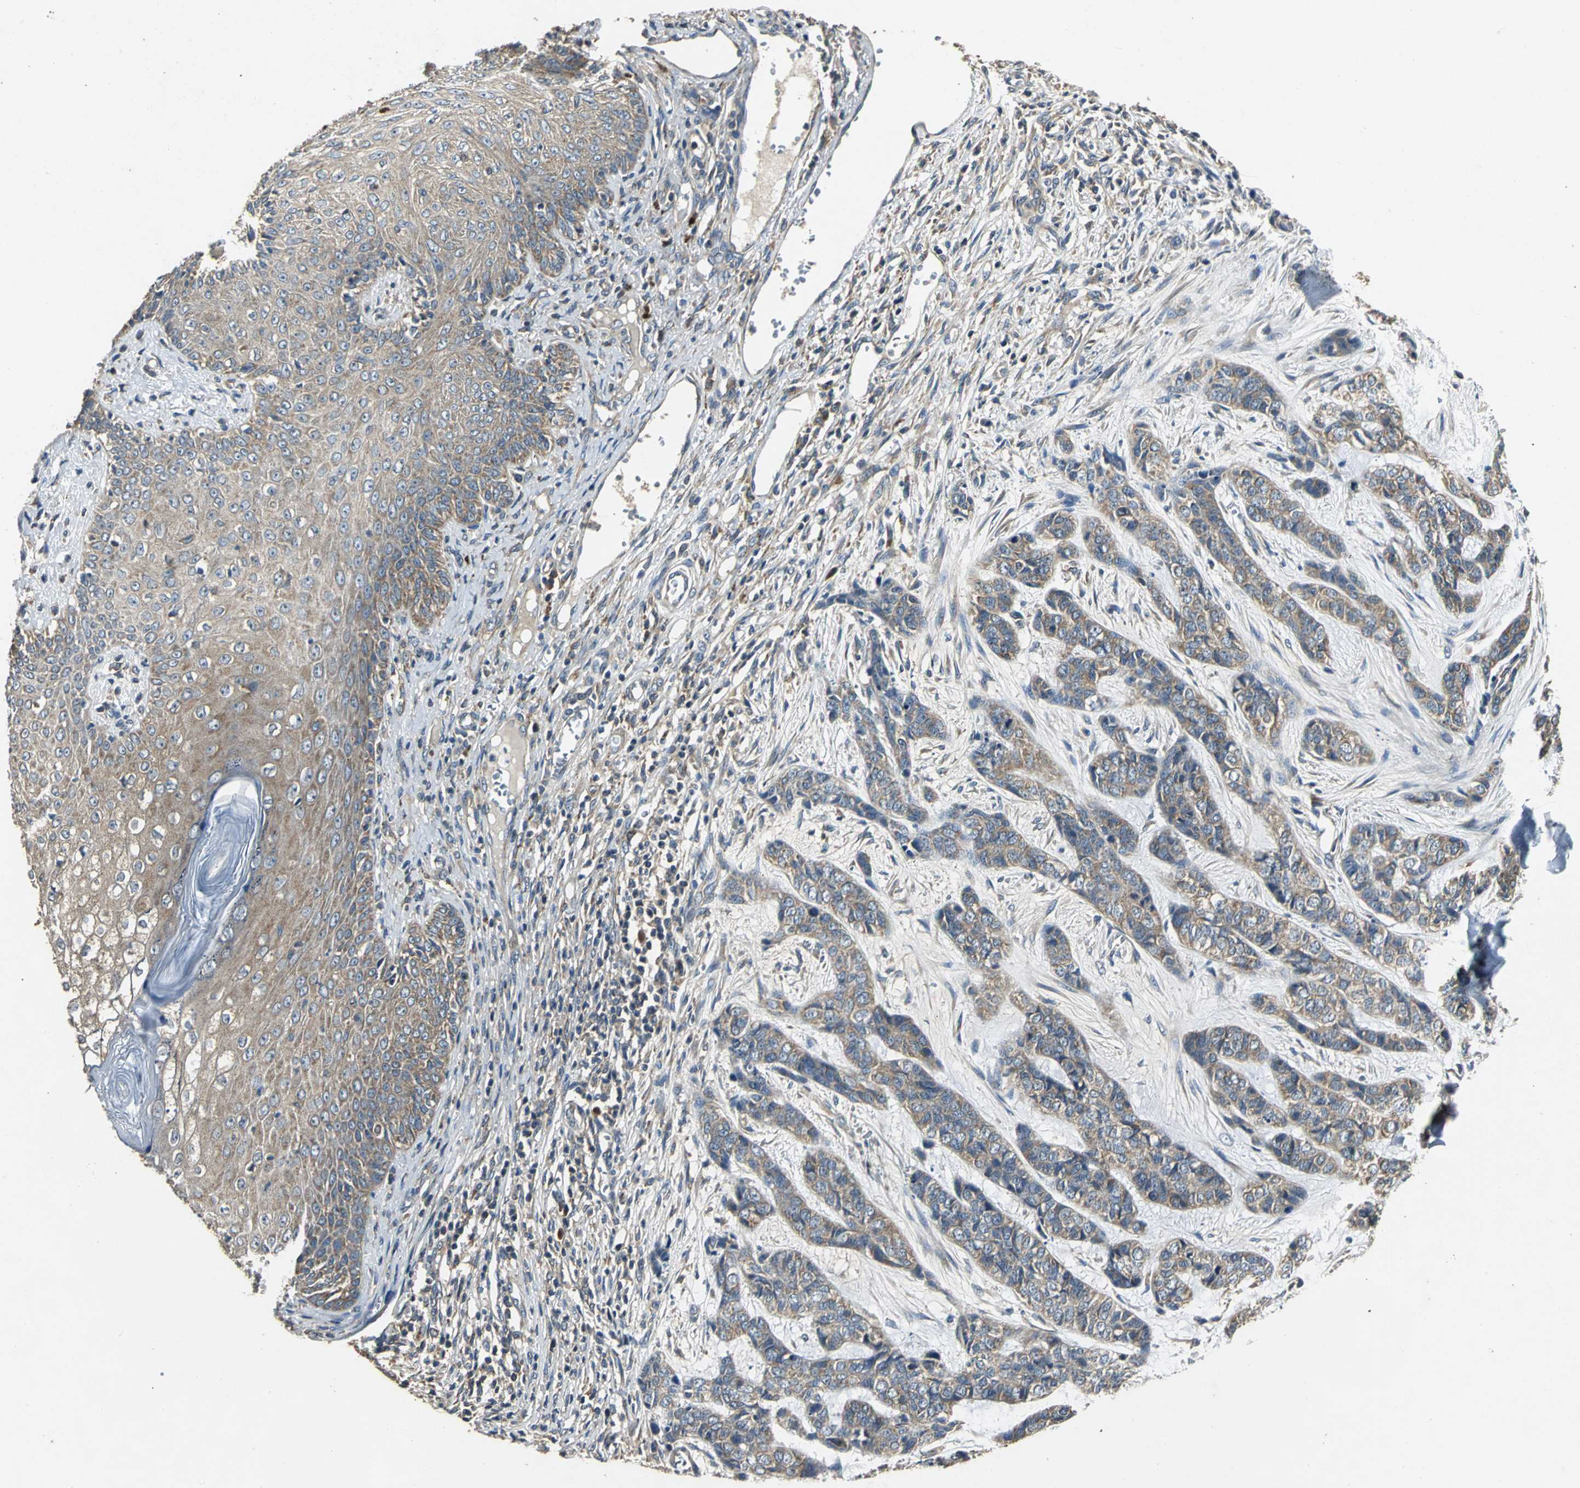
{"staining": {"intensity": "moderate", "quantity": ">75%", "location": "cytoplasmic/membranous"}, "tissue": "skin cancer", "cell_type": "Tumor cells", "image_type": "cancer", "snomed": [{"axis": "morphology", "description": "Basal cell carcinoma"}, {"axis": "topography", "description": "Skin"}], "caption": "Skin cancer was stained to show a protein in brown. There is medium levels of moderate cytoplasmic/membranous expression in about >75% of tumor cells.", "gene": "IRF3", "patient": {"sex": "female", "age": 64}}